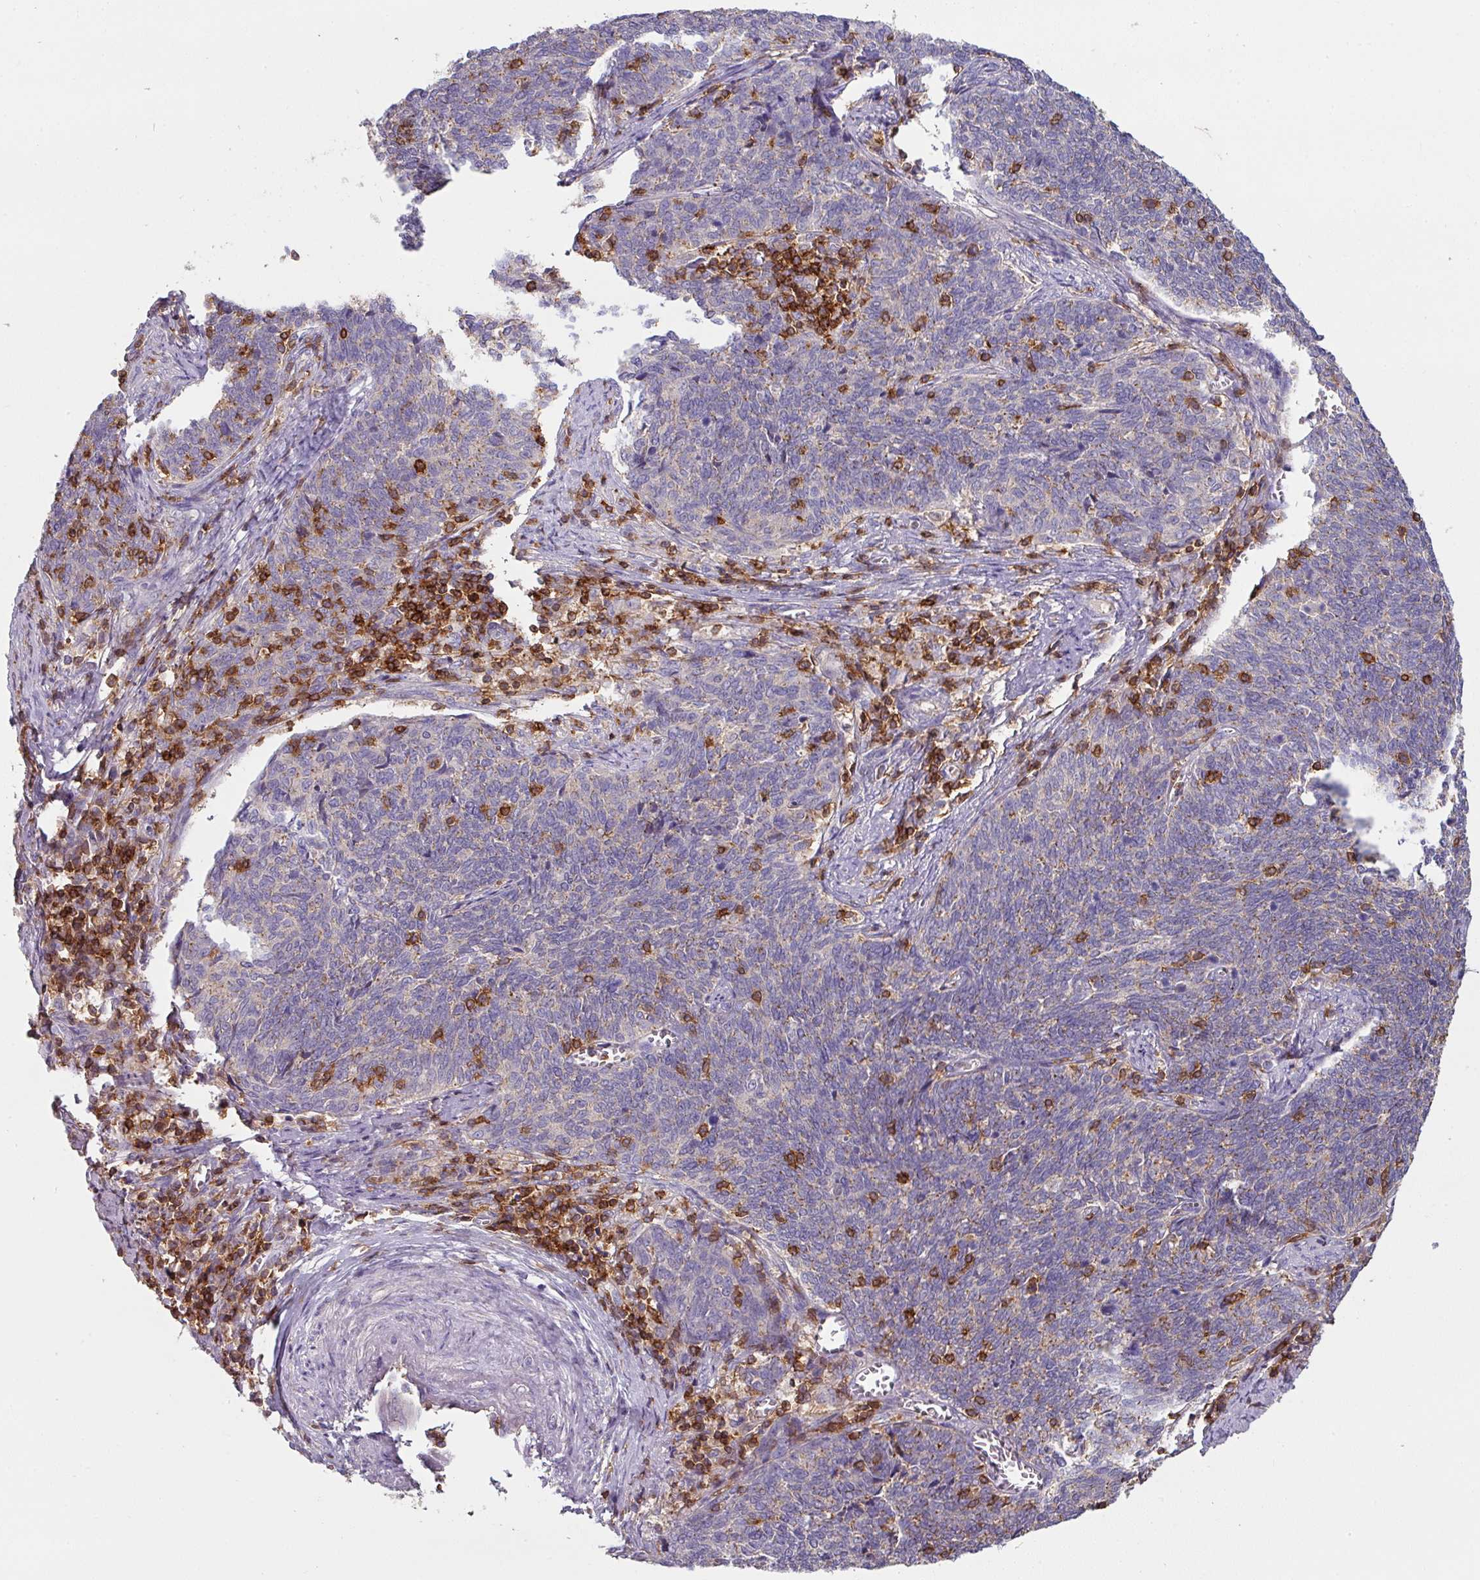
{"staining": {"intensity": "negative", "quantity": "none", "location": "none"}, "tissue": "cervical cancer", "cell_type": "Tumor cells", "image_type": "cancer", "snomed": [{"axis": "morphology", "description": "Squamous cell carcinoma, NOS"}, {"axis": "topography", "description": "Cervix"}], "caption": "Protein analysis of cervical cancer displays no significant expression in tumor cells. (Stains: DAB (3,3'-diaminobenzidine) IHC with hematoxylin counter stain, Microscopy: brightfield microscopy at high magnification).", "gene": "CD3G", "patient": {"sex": "female", "age": 39}}